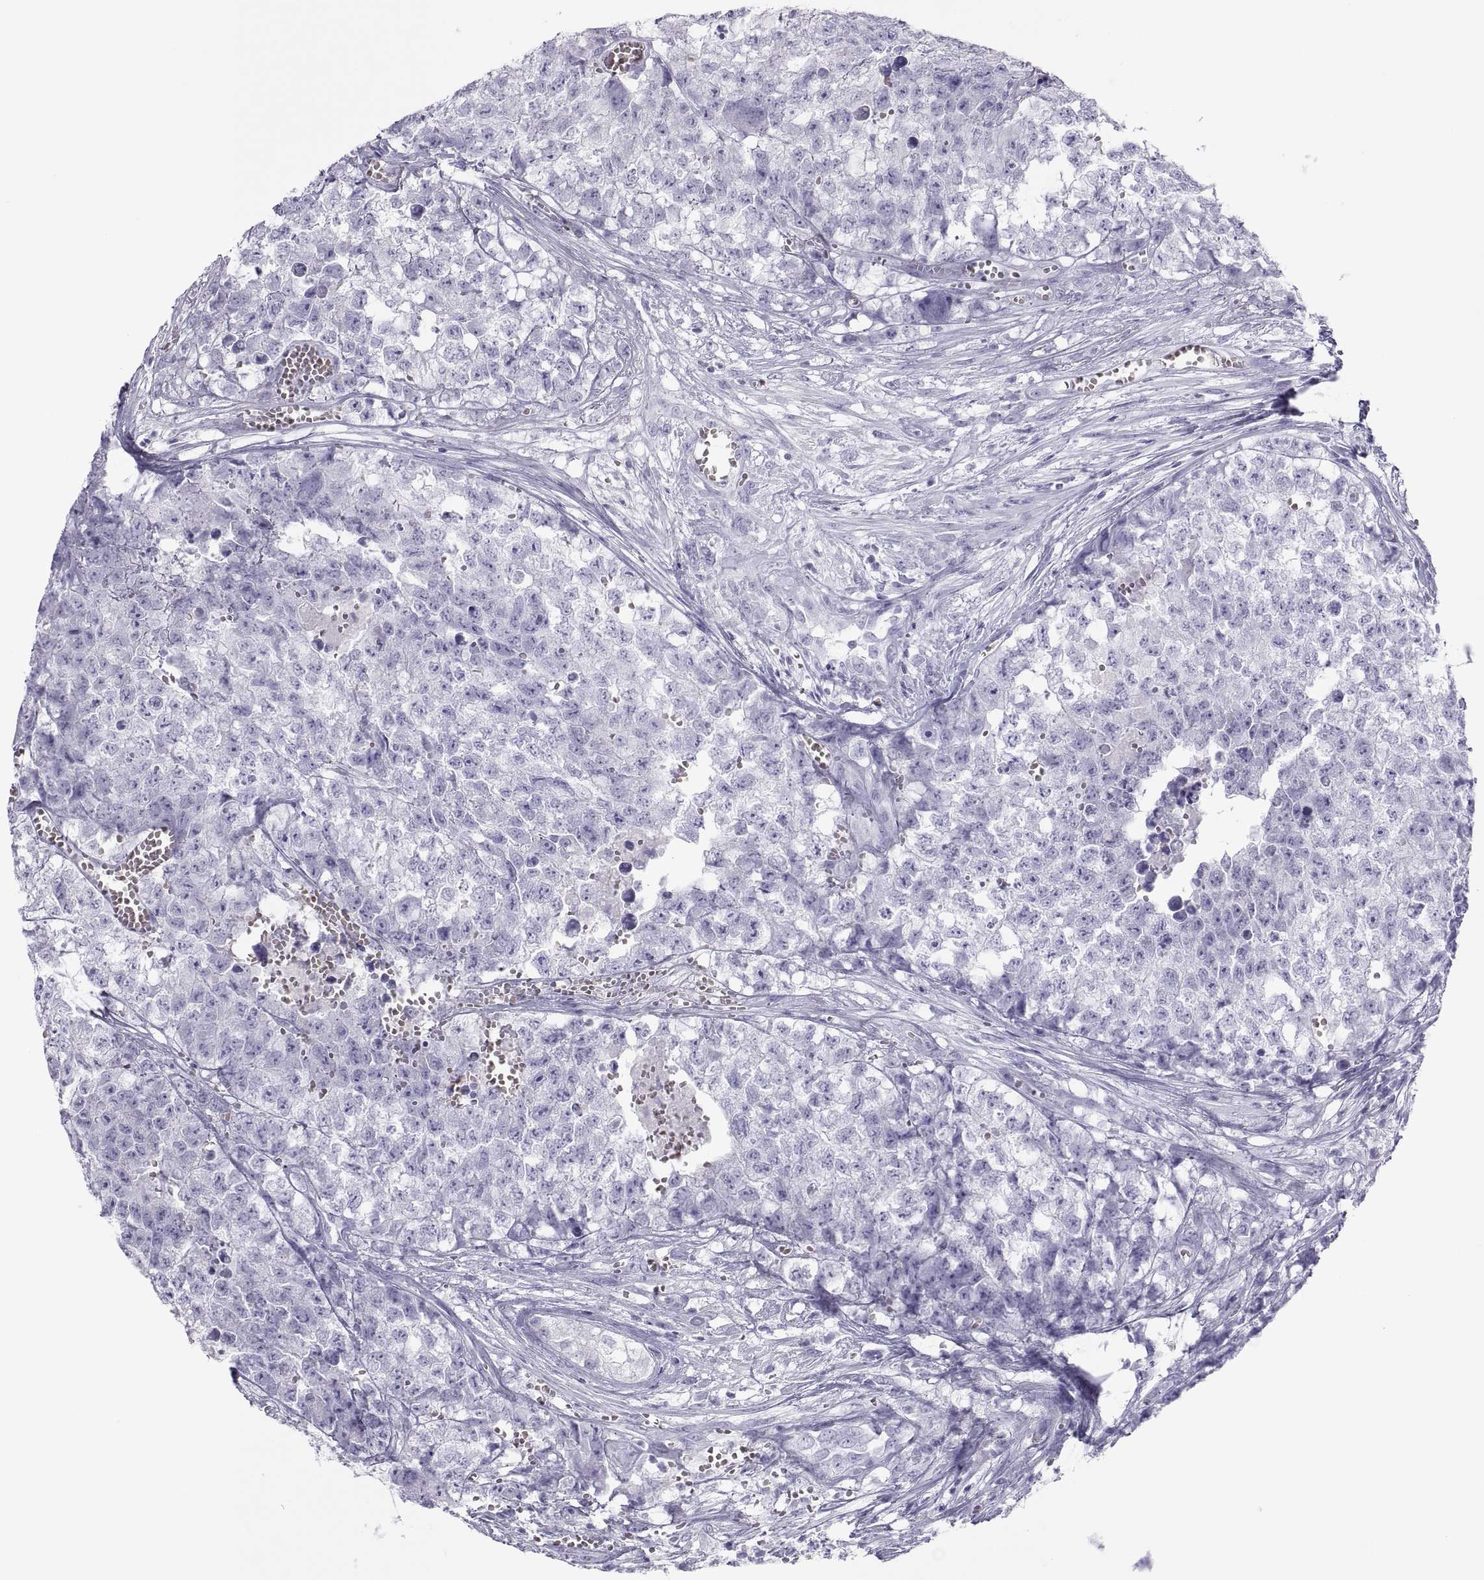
{"staining": {"intensity": "negative", "quantity": "none", "location": "none"}, "tissue": "testis cancer", "cell_type": "Tumor cells", "image_type": "cancer", "snomed": [{"axis": "morphology", "description": "Seminoma, NOS"}, {"axis": "morphology", "description": "Carcinoma, Embryonal, NOS"}, {"axis": "topography", "description": "Testis"}], "caption": "Embryonal carcinoma (testis) was stained to show a protein in brown. There is no significant expression in tumor cells. (DAB immunohistochemistry (IHC) visualized using brightfield microscopy, high magnification).", "gene": "SEMG1", "patient": {"sex": "male", "age": 22}}